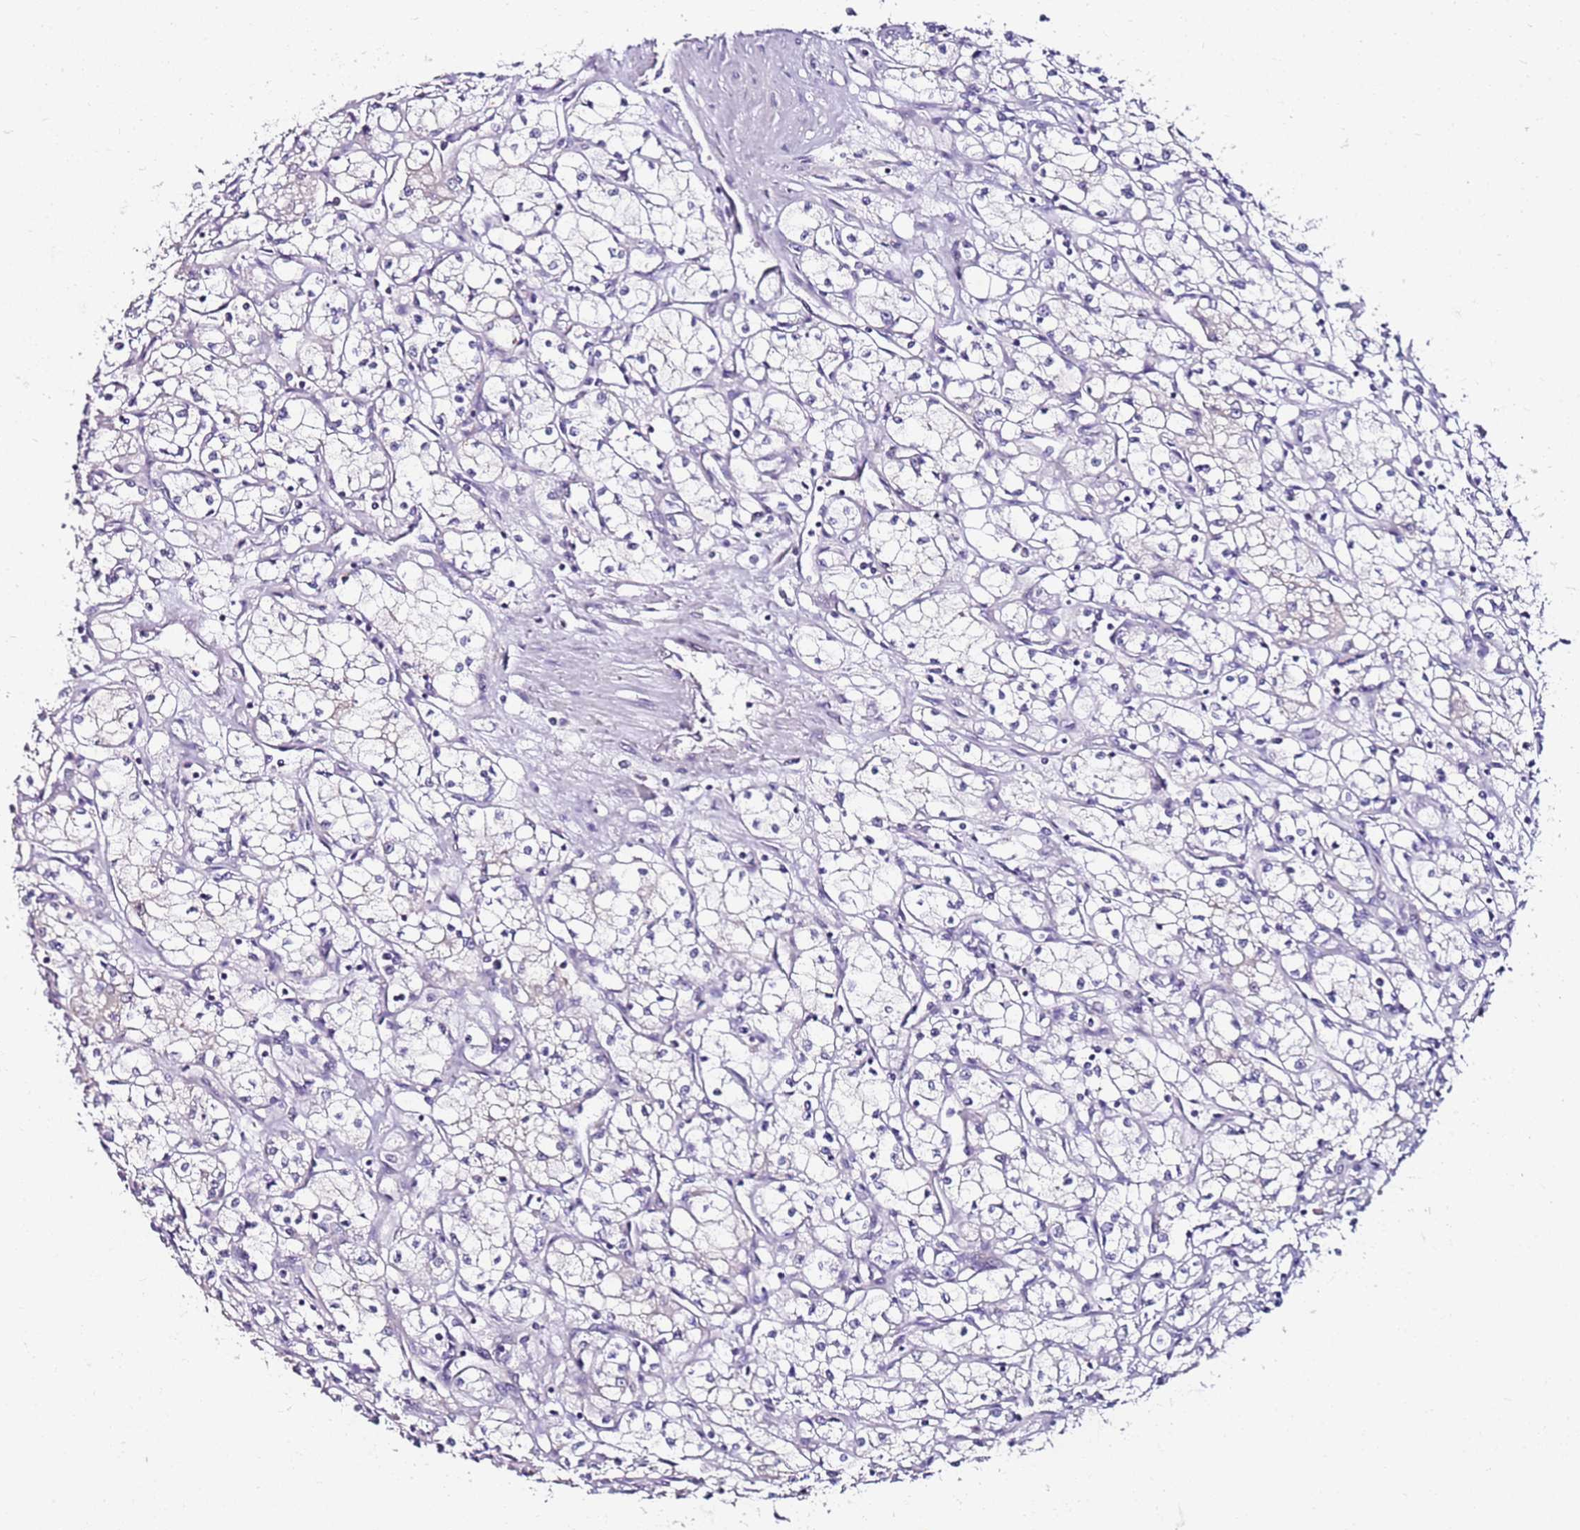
{"staining": {"intensity": "negative", "quantity": "none", "location": "none"}, "tissue": "renal cancer", "cell_type": "Tumor cells", "image_type": "cancer", "snomed": [{"axis": "morphology", "description": "Adenocarcinoma, NOS"}, {"axis": "topography", "description": "Kidney"}], "caption": "An immunohistochemistry image of adenocarcinoma (renal) is shown. There is no staining in tumor cells of adenocarcinoma (renal).", "gene": "SRRM5", "patient": {"sex": "male", "age": 59}}